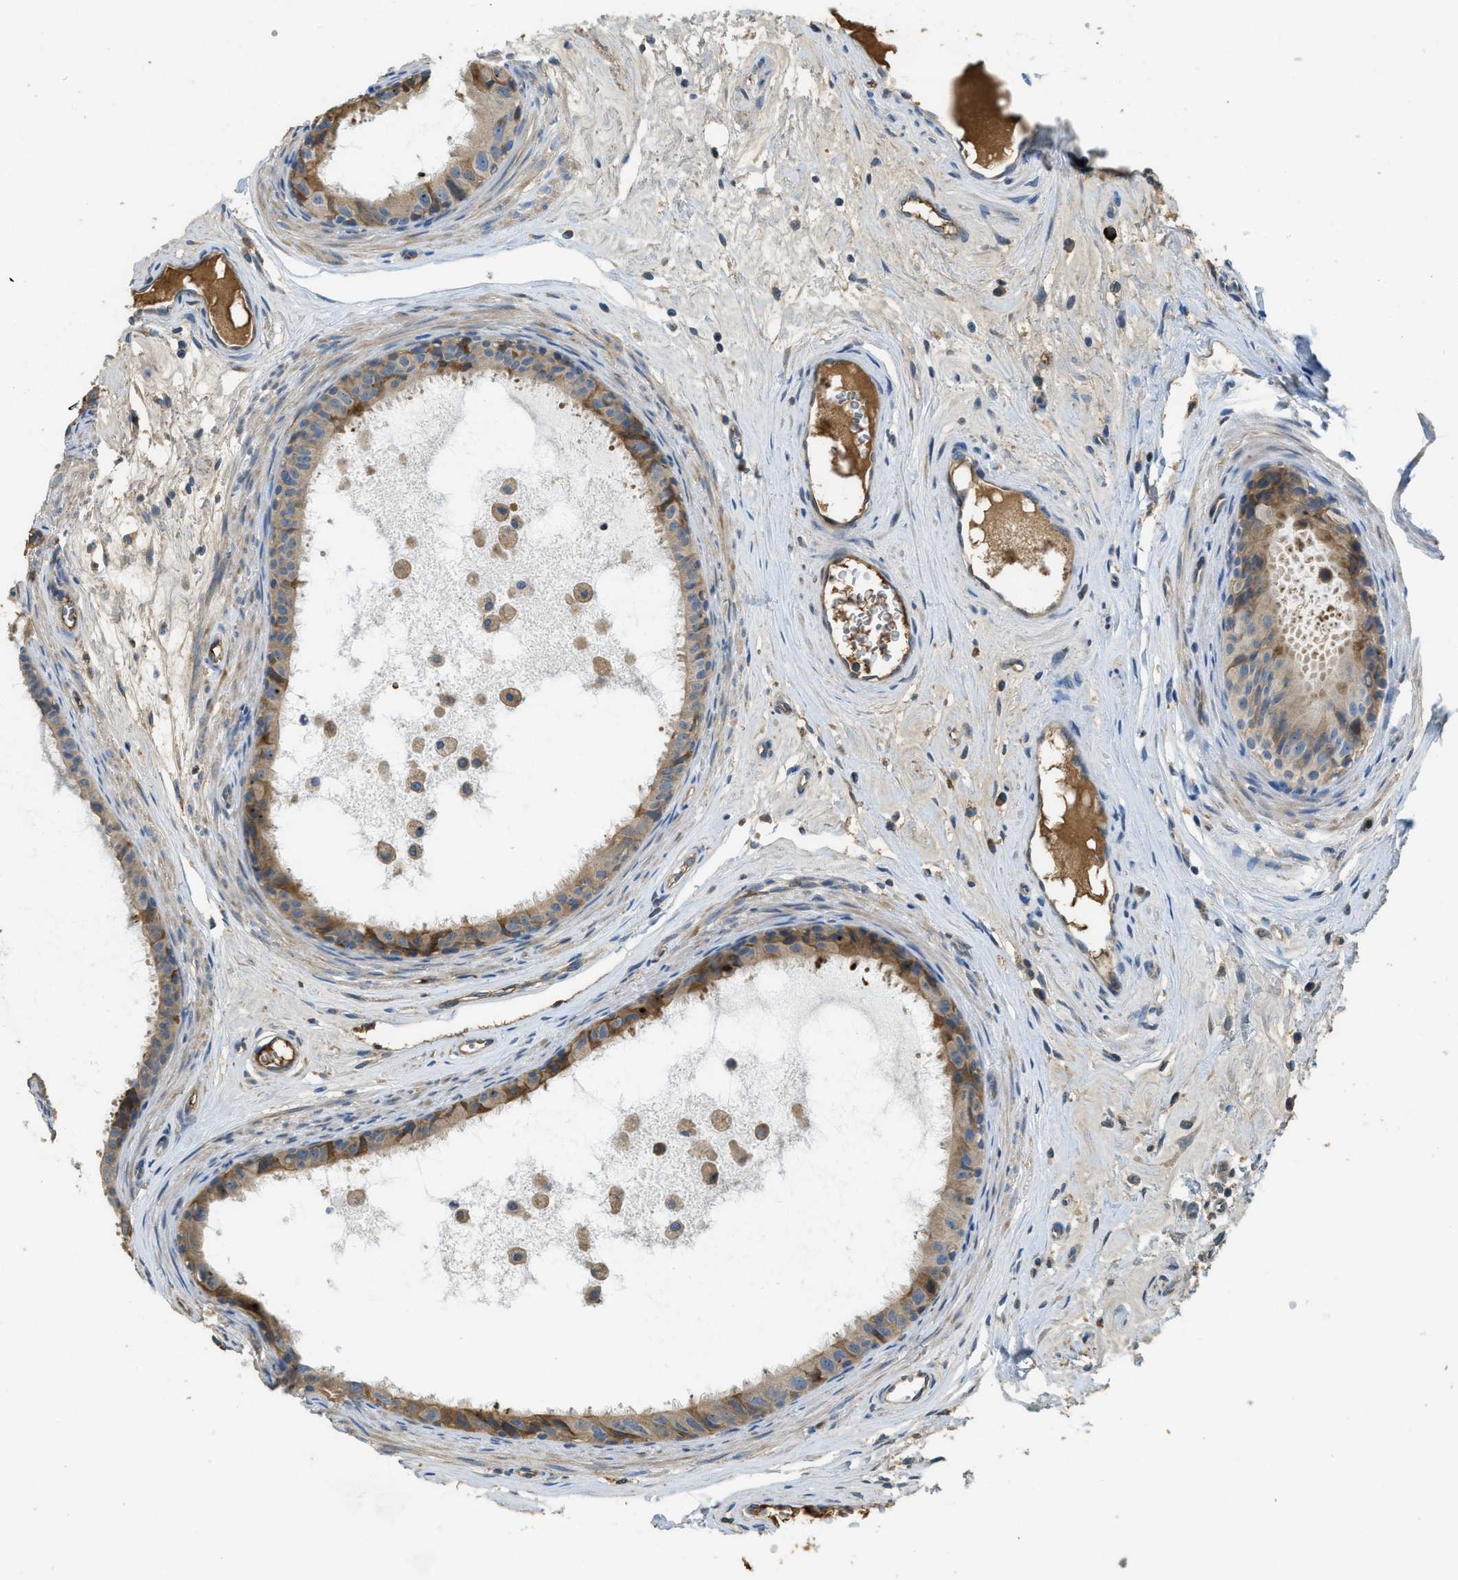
{"staining": {"intensity": "moderate", "quantity": "<25%", "location": "cytoplasmic/membranous"}, "tissue": "epididymis", "cell_type": "Glandular cells", "image_type": "normal", "snomed": [{"axis": "morphology", "description": "Normal tissue, NOS"}, {"axis": "morphology", "description": "Inflammation, NOS"}, {"axis": "topography", "description": "Epididymis"}], "caption": "Brown immunohistochemical staining in benign human epididymis demonstrates moderate cytoplasmic/membranous expression in approximately <25% of glandular cells.", "gene": "RIPK2", "patient": {"sex": "male", "age": 85}}